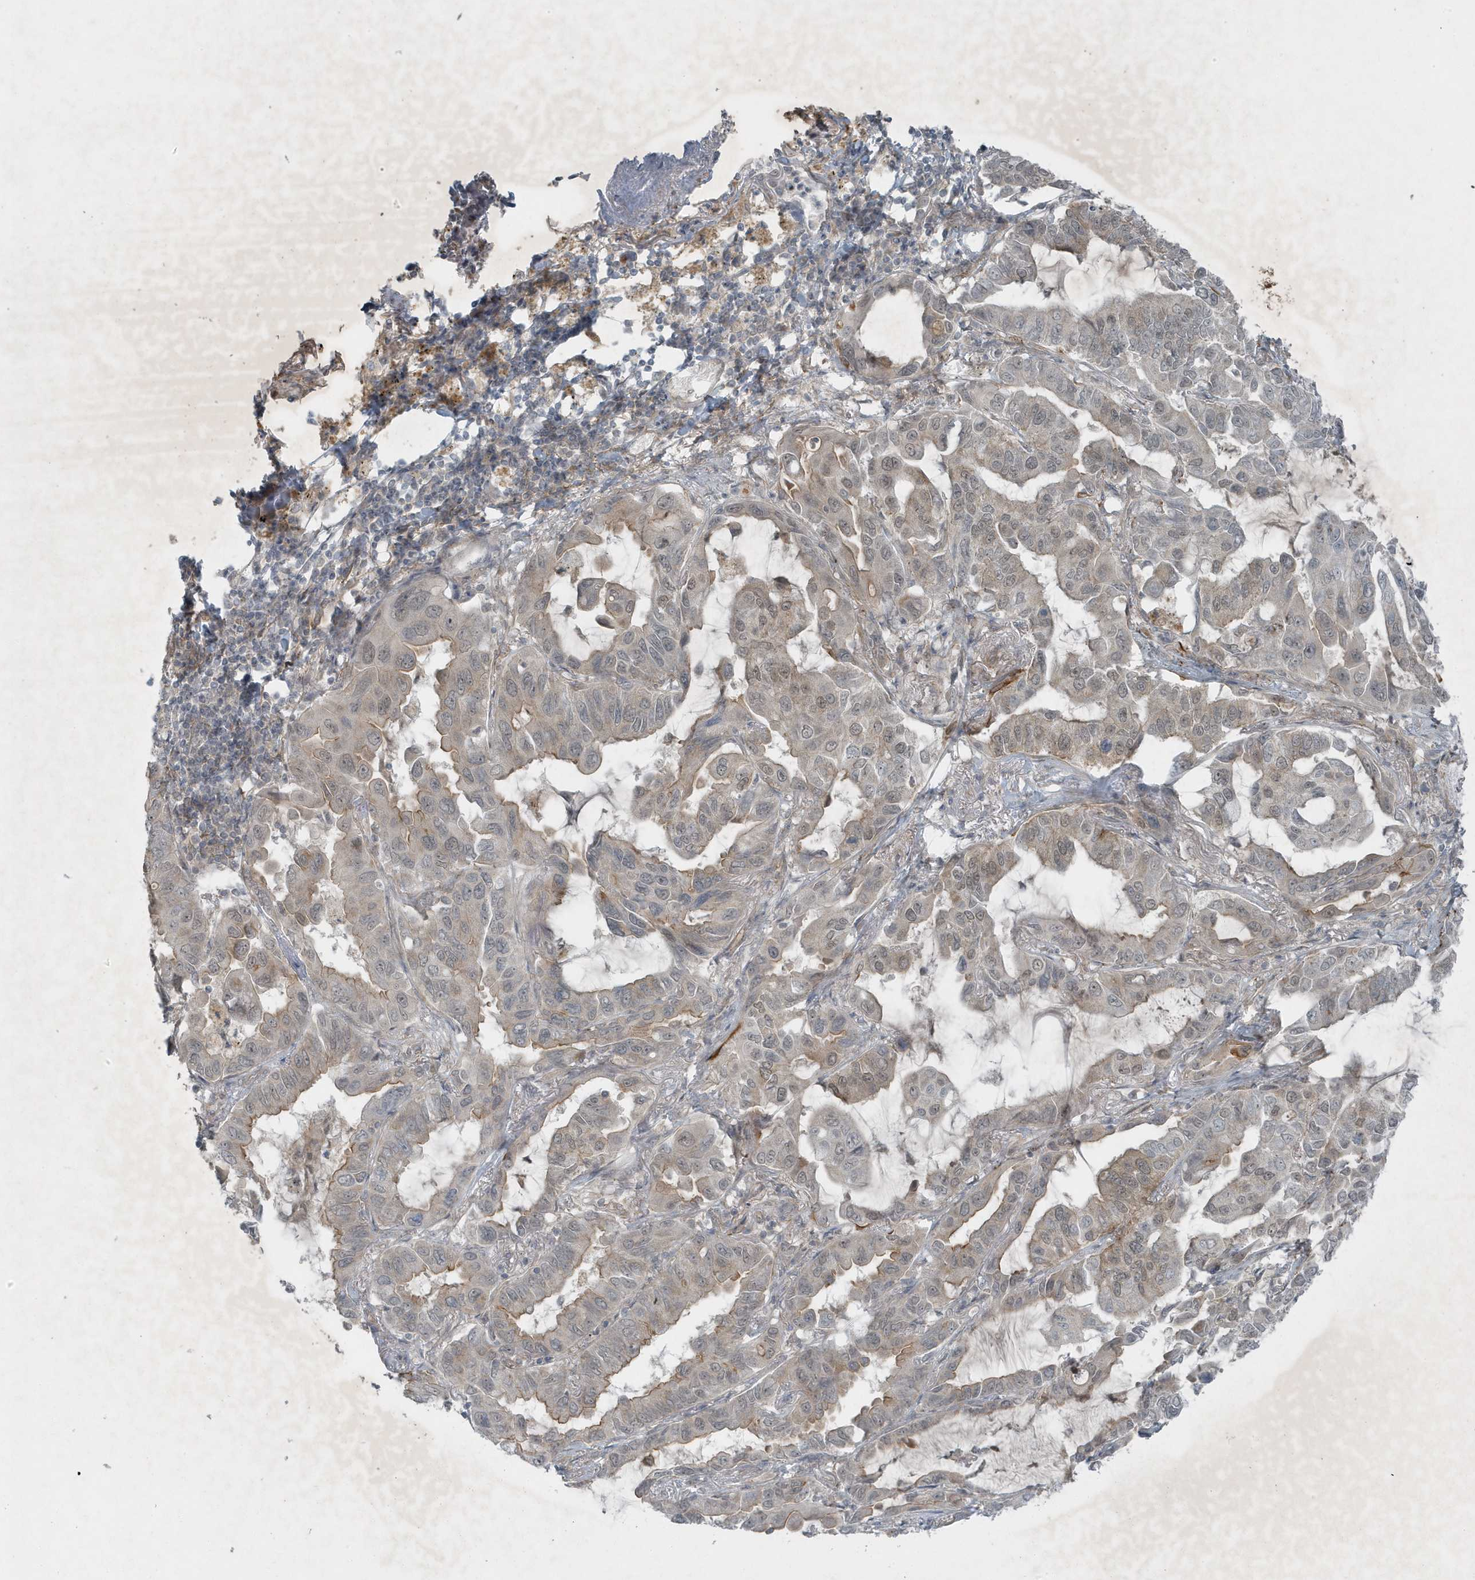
{"staining": {"intensity": "weak", "quantity": "<25%", "location": "cytoplasmic/membranous"}, "tissue": "lung cancer", "cell_type": "Tumor cells", "image_type": "cancer", "snomed": [{"axis": "morphology", "description": "Adenocarcinoma, NOS"}, {"axis": "topography", "description": "Lung"}], "caption": "A high-resolution photomicrograph shows immunohistochemistry staining of adenocarcinoma (lung), which reveals no significant positivity in tumor cells. (DAB immunohistochemistry visualized using brightfield microscopy, high magnification).", "gene": "PARD3B", "patient": {"sex": "male", "age": 64}}